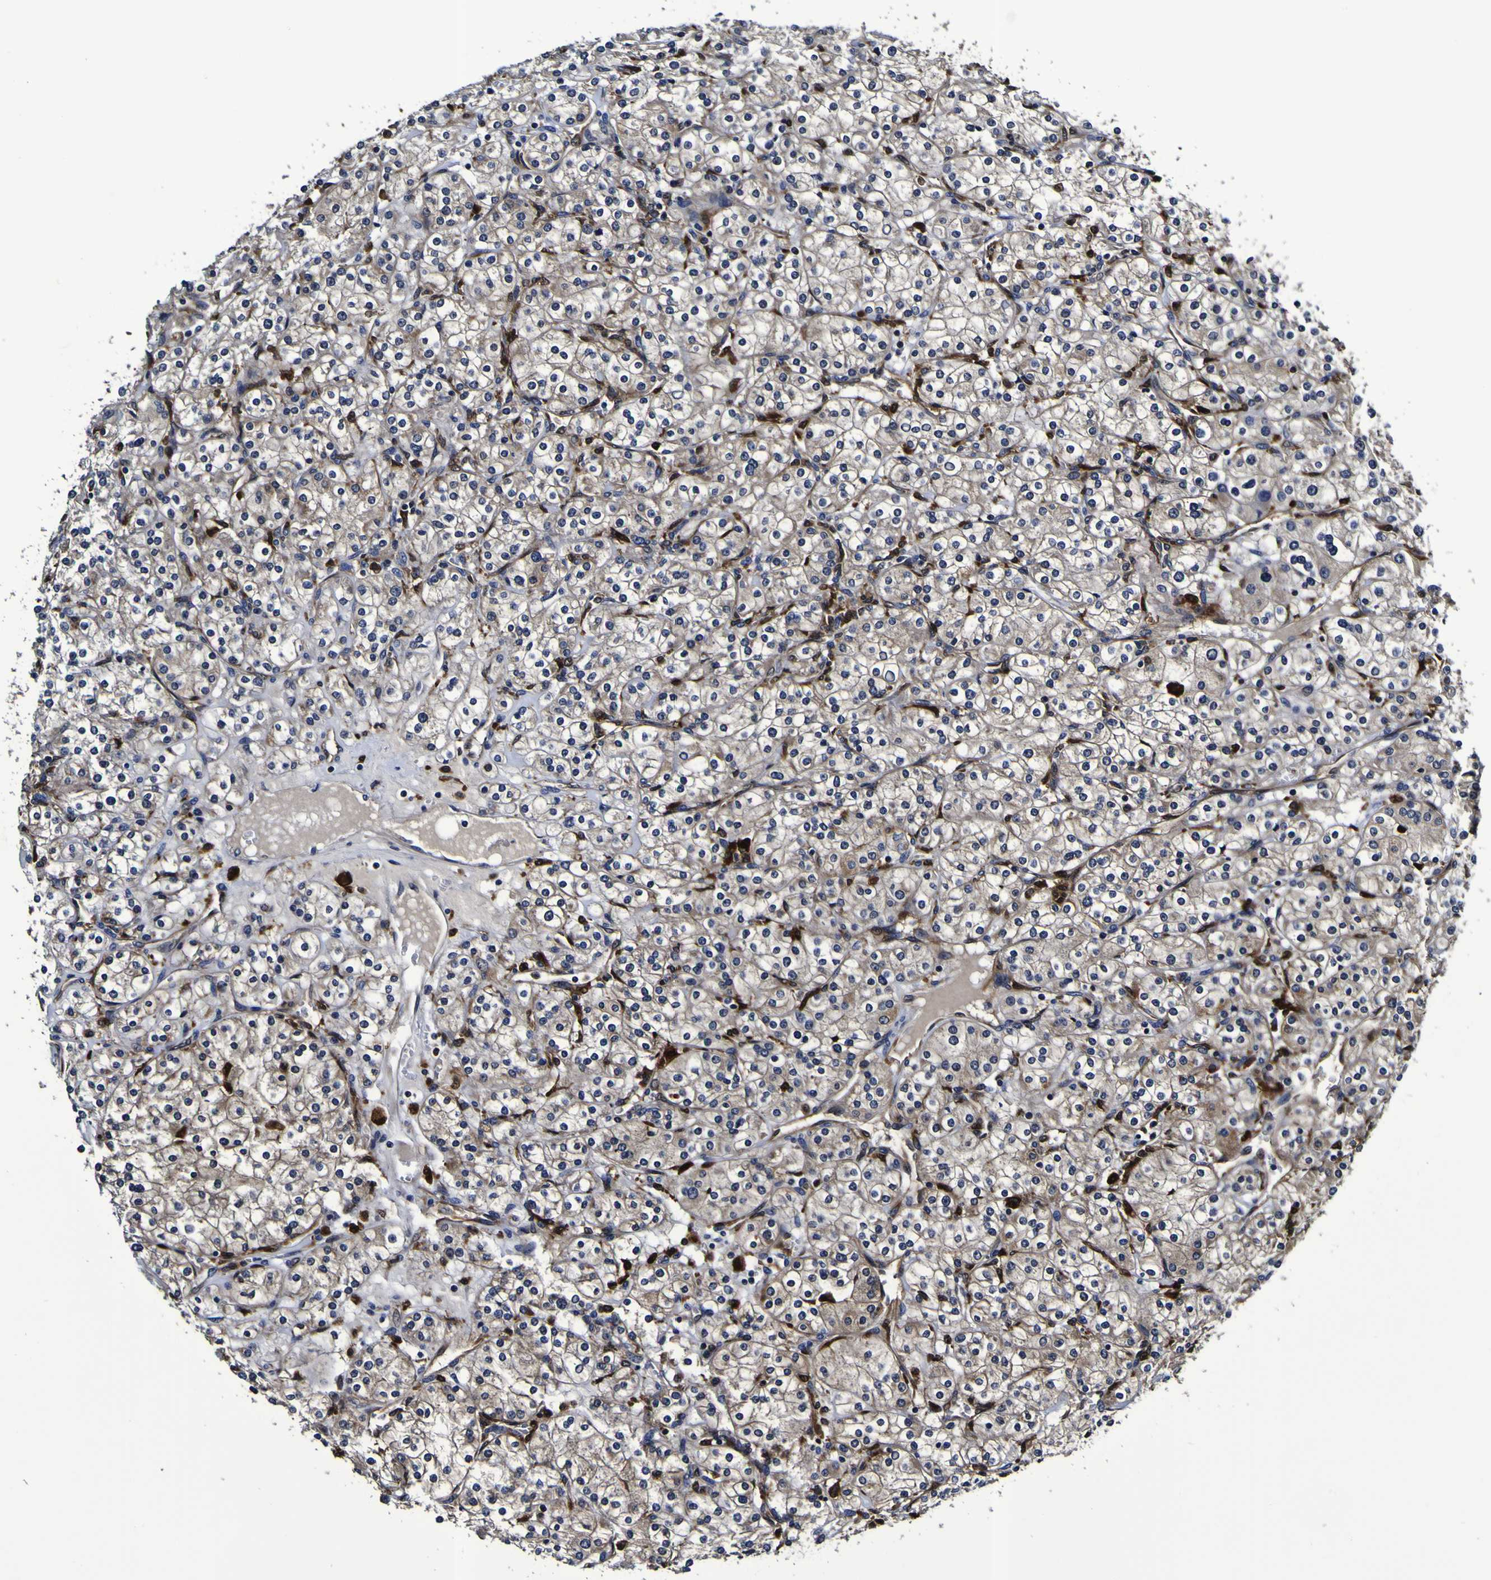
{"staining": {"intensity": "weak", "quantity": "<25%", "location": "cytoplasmic/membranous"}, "tissue": "renal cancer", "cell_type": "Tumor cells", "image_type": "cancer", "snomed": [{"axis": "morphology", "description": "Adenocarcinoma, NOS"}, {"axis": "topography", "description": "Kidney"}], "caption": "Adenocarcinoma (renal) was stained to show a protein in brown. There is no significant staining in tumor cells.", "gene": "GPX1", "patient": {"sex": "male", "age": 77}}